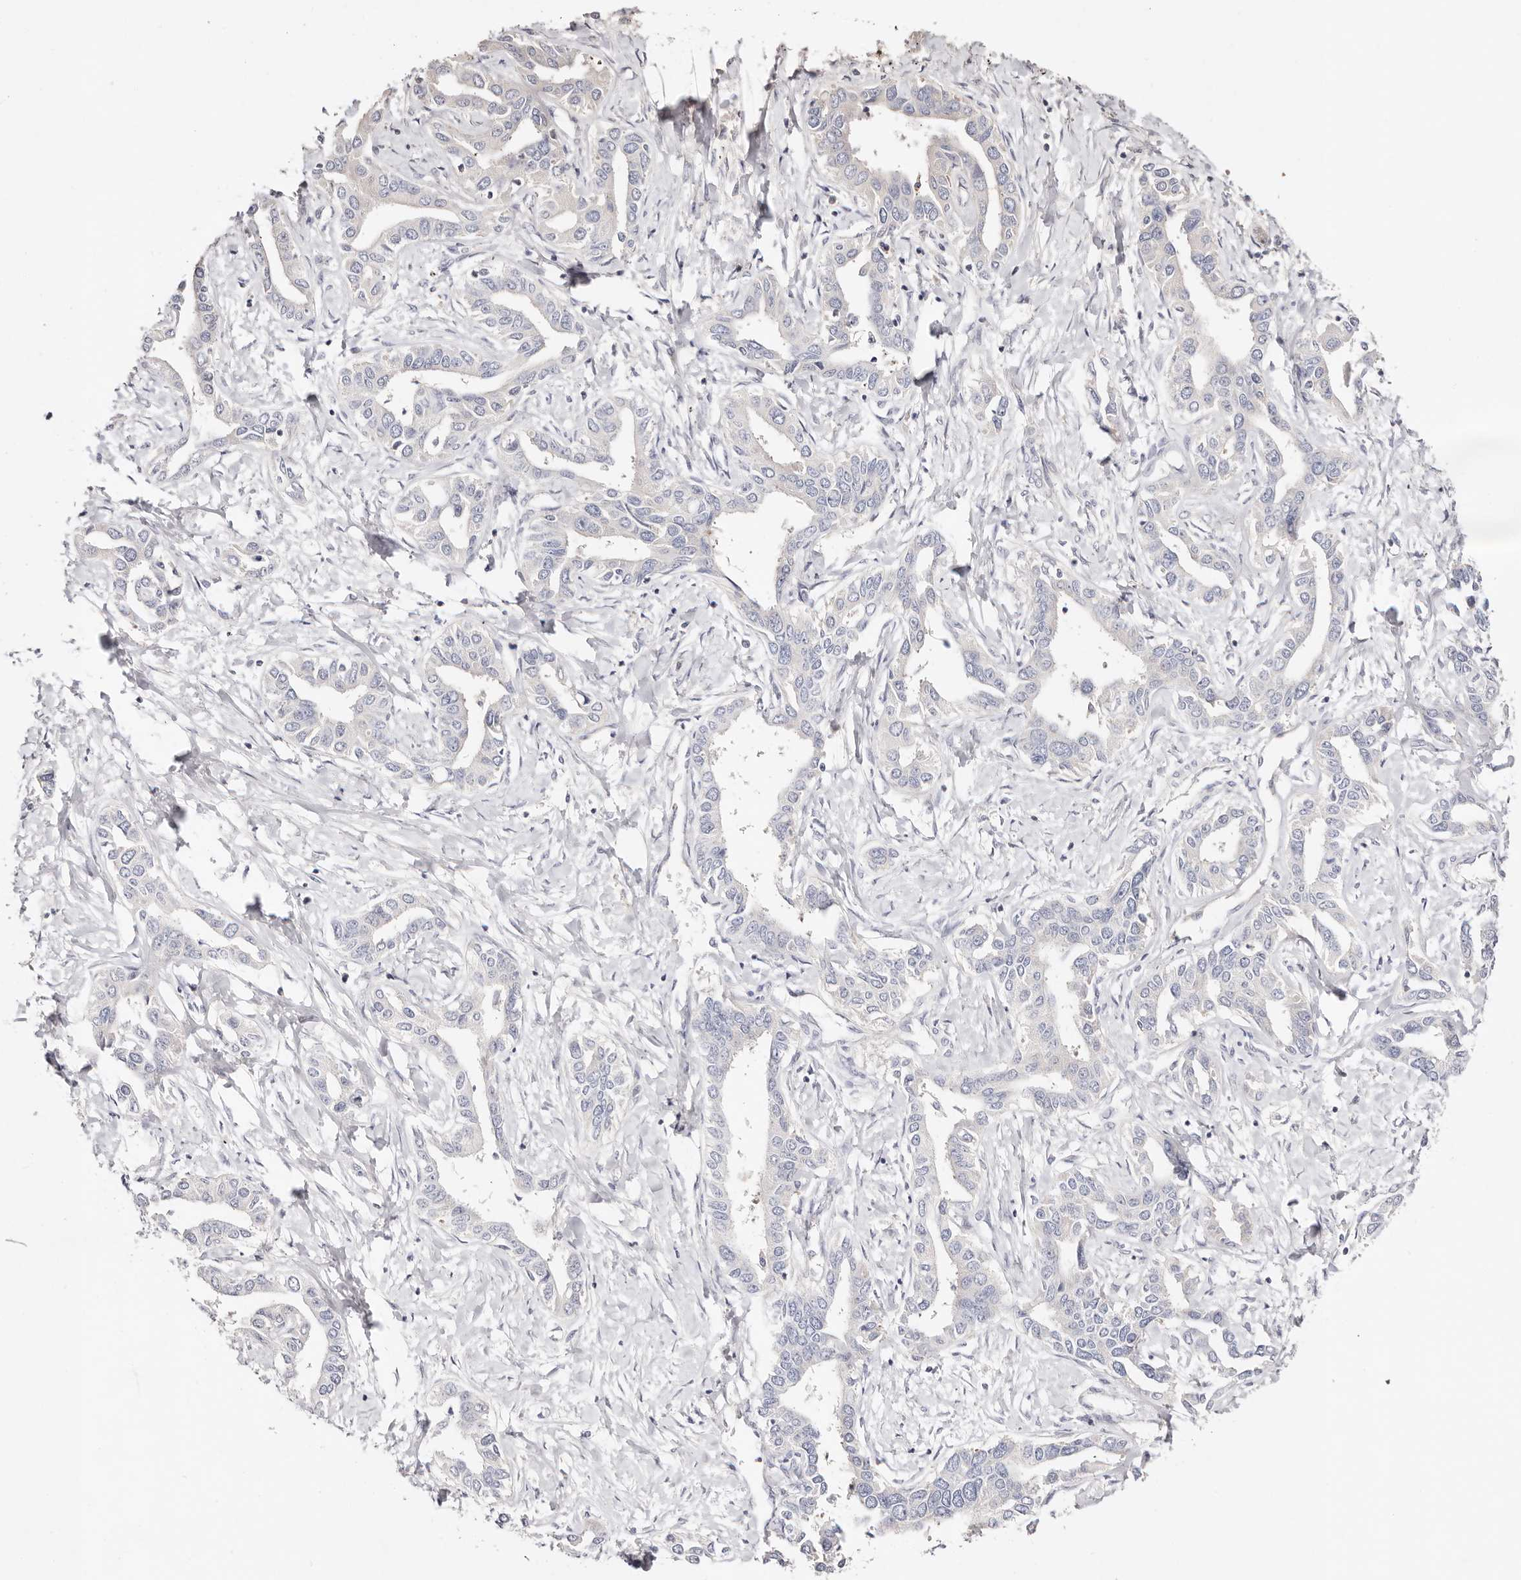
{"staining": {"intensity": "negative", "quantity": "none", "location": "none"}, "tissue": "liver cancer", "cell_type": "Tumor cells", "image_type": "cancer", "snomed": [{"axis": "morphology", "description": "Cholangiocarcinoma"}, {"axis": "topography", "description": "Liver"}], "caption": "This micrograph is of cholangiocarcinoma (liver) stained with IHC to label a protein in brown with the nuclei are counter-stained blue. There is no positivity in tumor cells.", "gene": "GNA13", "patient": {"sex": "male", "age": 59}}